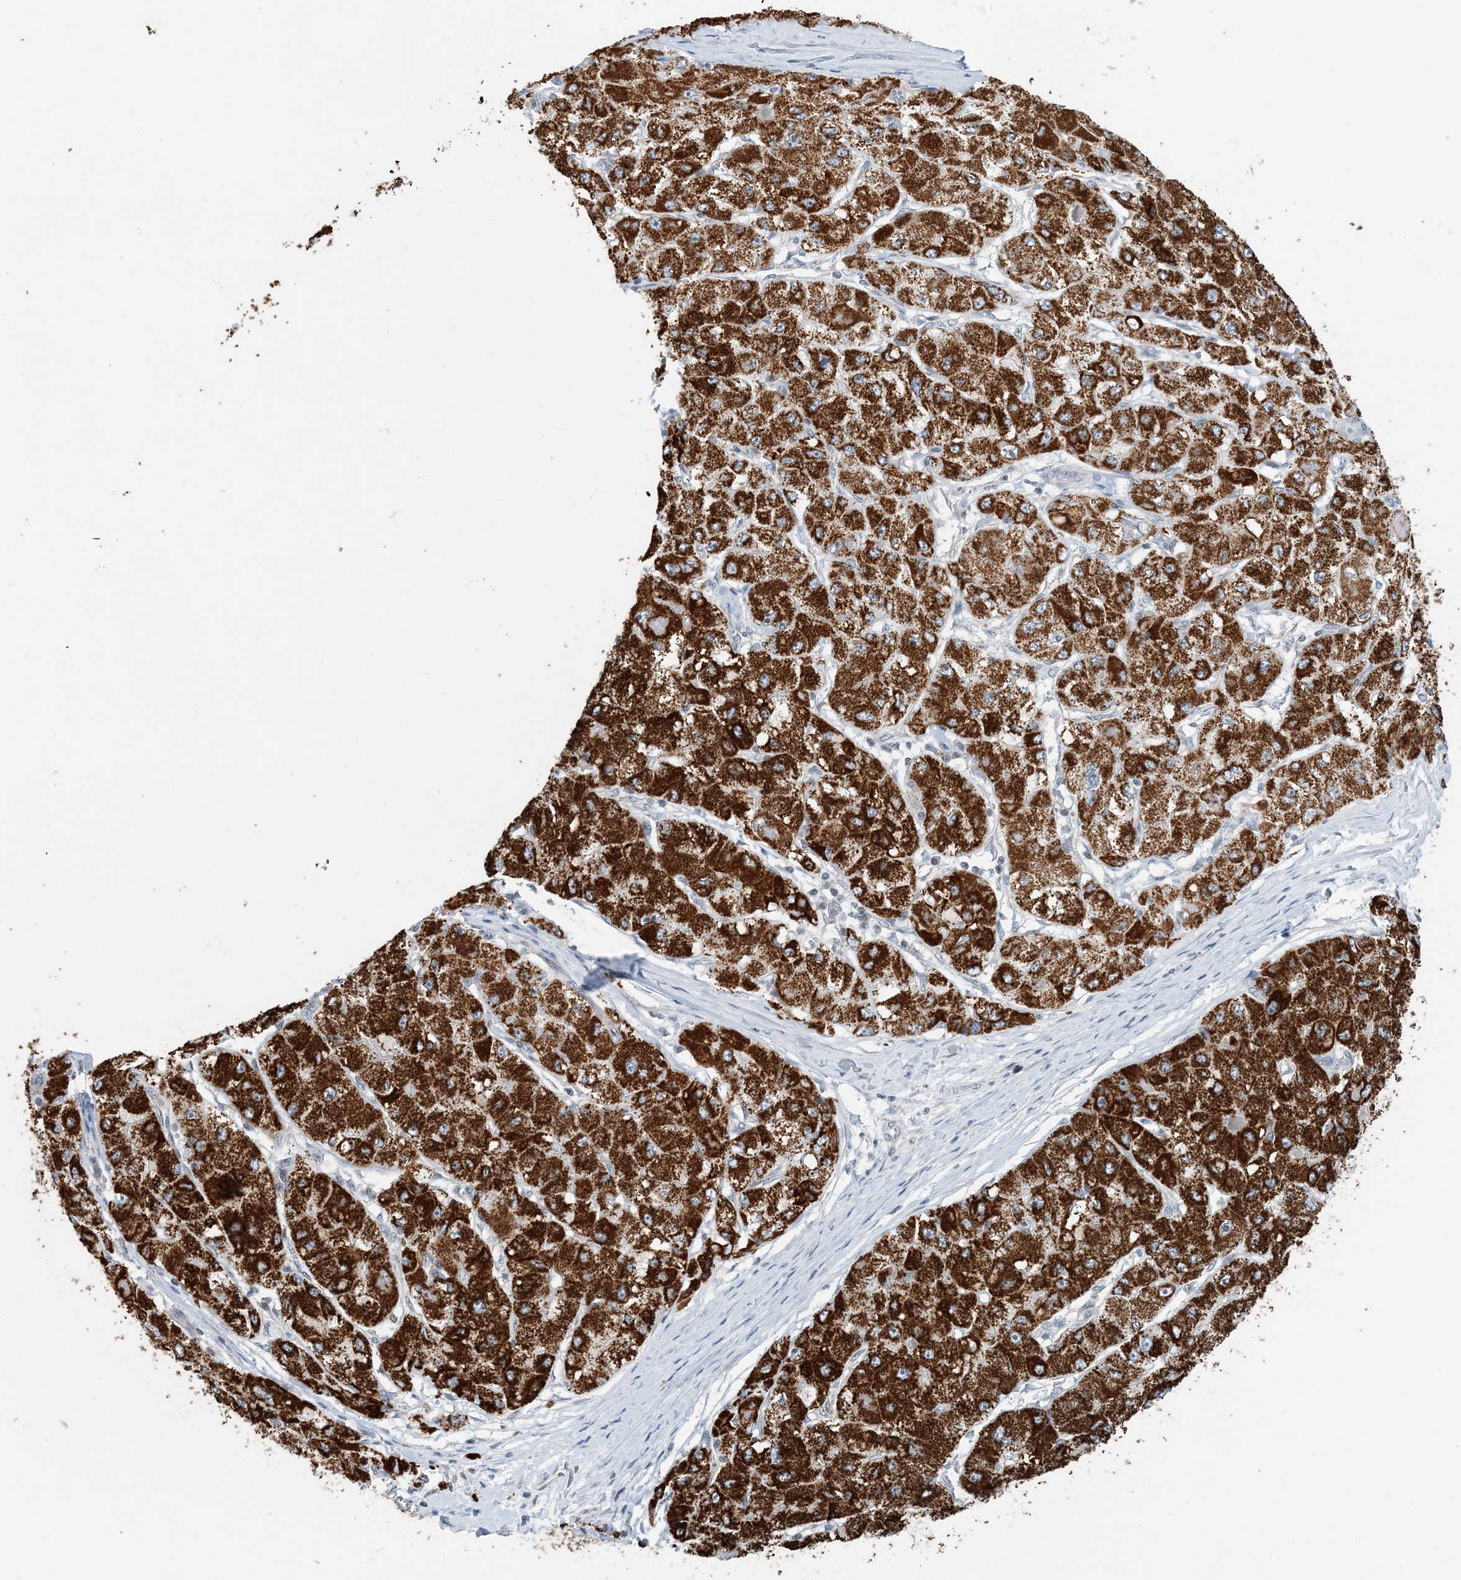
{"staining": {"intensity": "strong", "quantity": ">75%", "location": "cytoplasmic/membranous"}, "tissue": "liver cancer", "cell_type": "Tumor cells", "image_type": "cancer", "snomed": [{"axis": "morphology", "description": "Carcinoma, Hepatocellular, NOS"}, {"axis": "topography", "description": "Liver"}], "caption": "Immunohistochemistry staining of liver cancer, which reveals high levels of strong cytoplasmic/membranous staining in about >75% of tumor cells indicating strong cytoplasmic/membranous protein positivity. The staining was performed using DAB (brown) for protein detection and nuclei were counterstained in hematoxylin (blue).", "gene": "BDH1", "patient": {"sex": "male", "age": 80}}